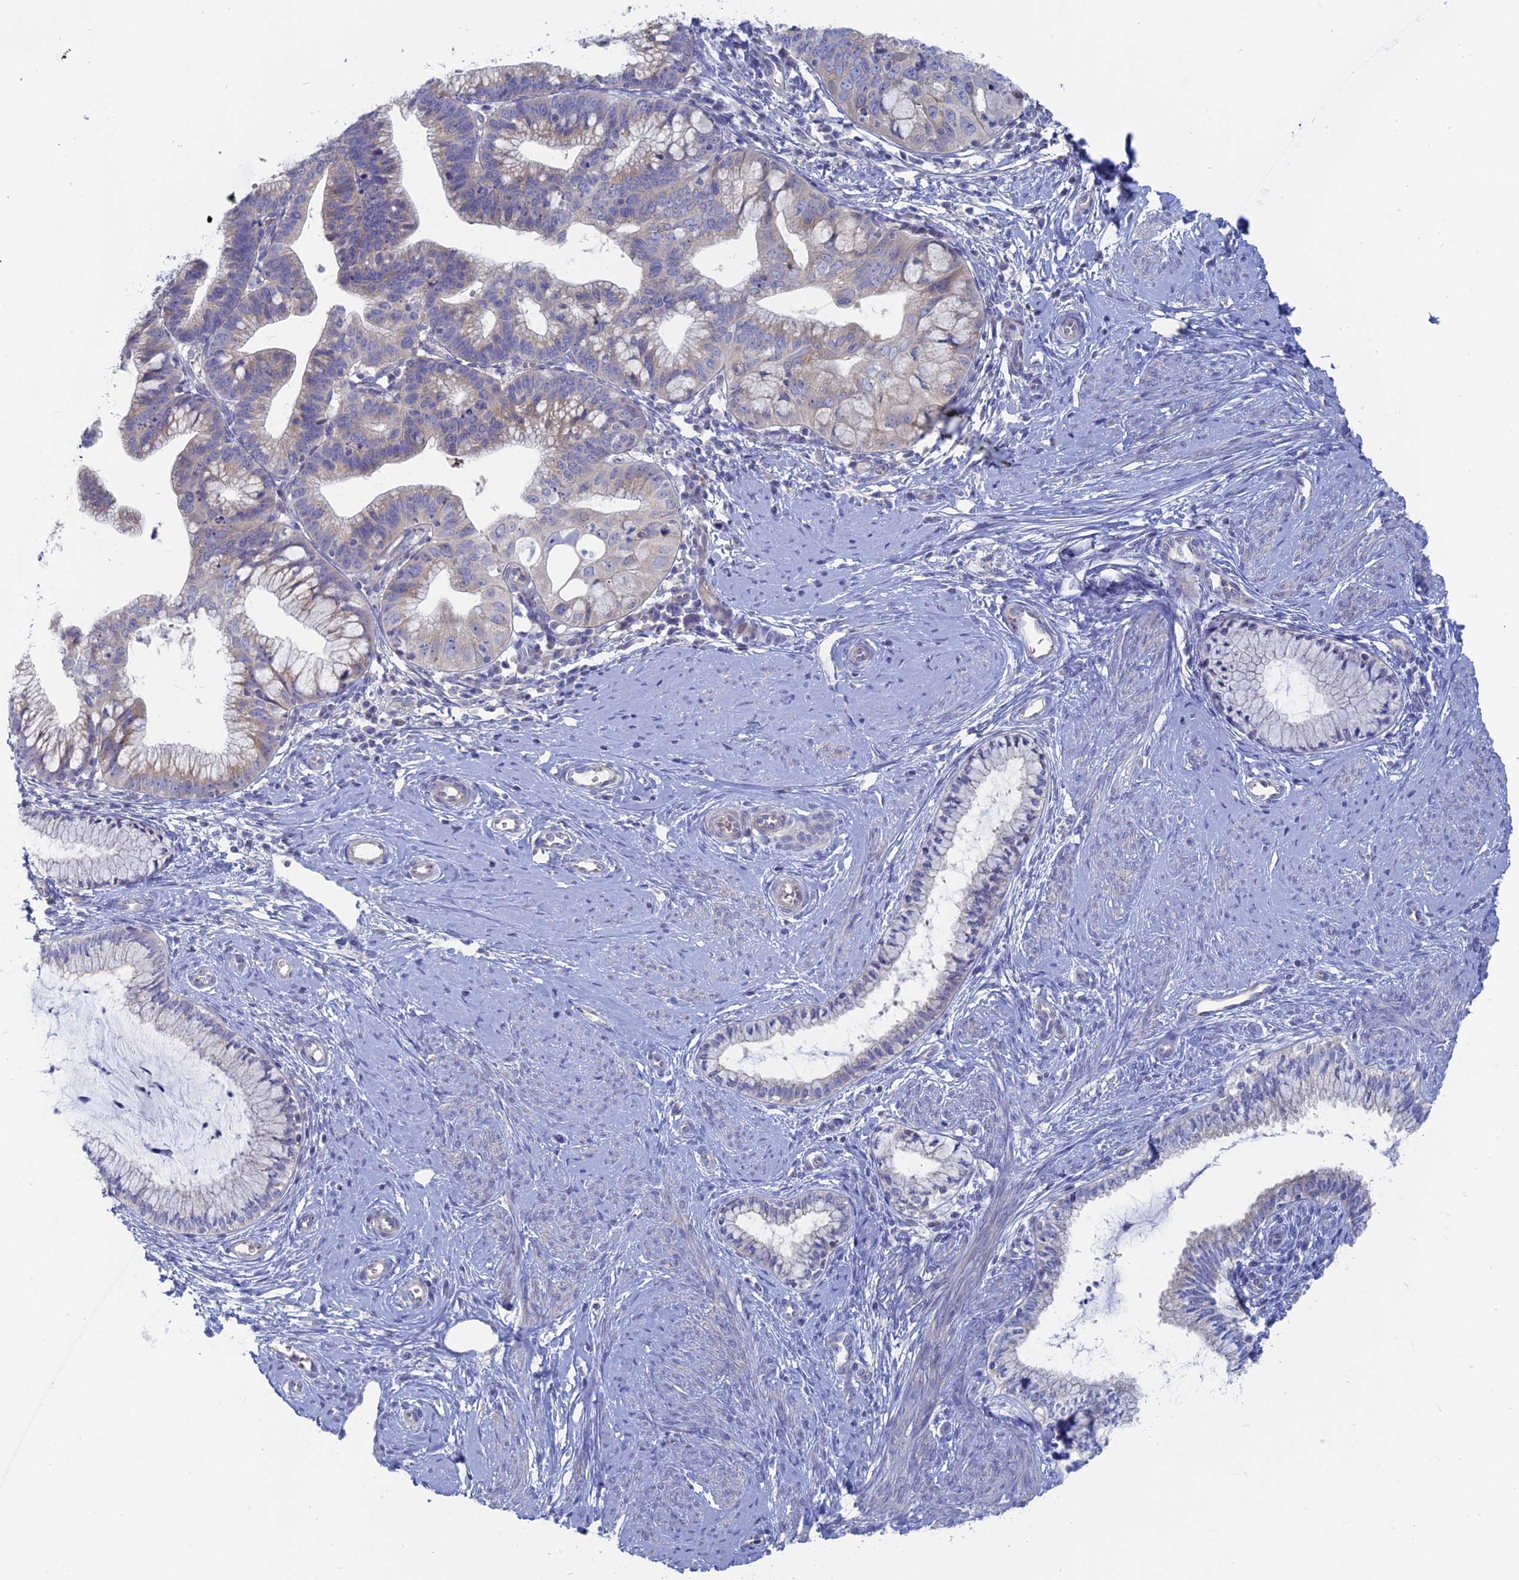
{"staining": {"intensity": "weak", "quantity": "<25%", "location": "cytoplasmic/membranous"}, "tissue": "cervical cancer", "cell_type": "Tumor cells", "image_type": "cancer", "snomed": [{"axis": "morphology", "description": "Adenocarcinoma, NOS"}, {"axis": "topography", "description": "Cervix"}], "caption": "The photomicrograph shows no significant staining in tumor cells of adenocarcinoma (cervical).", "gene": "TBC1D30", "patient": {"sex": "female", "age": 36}}